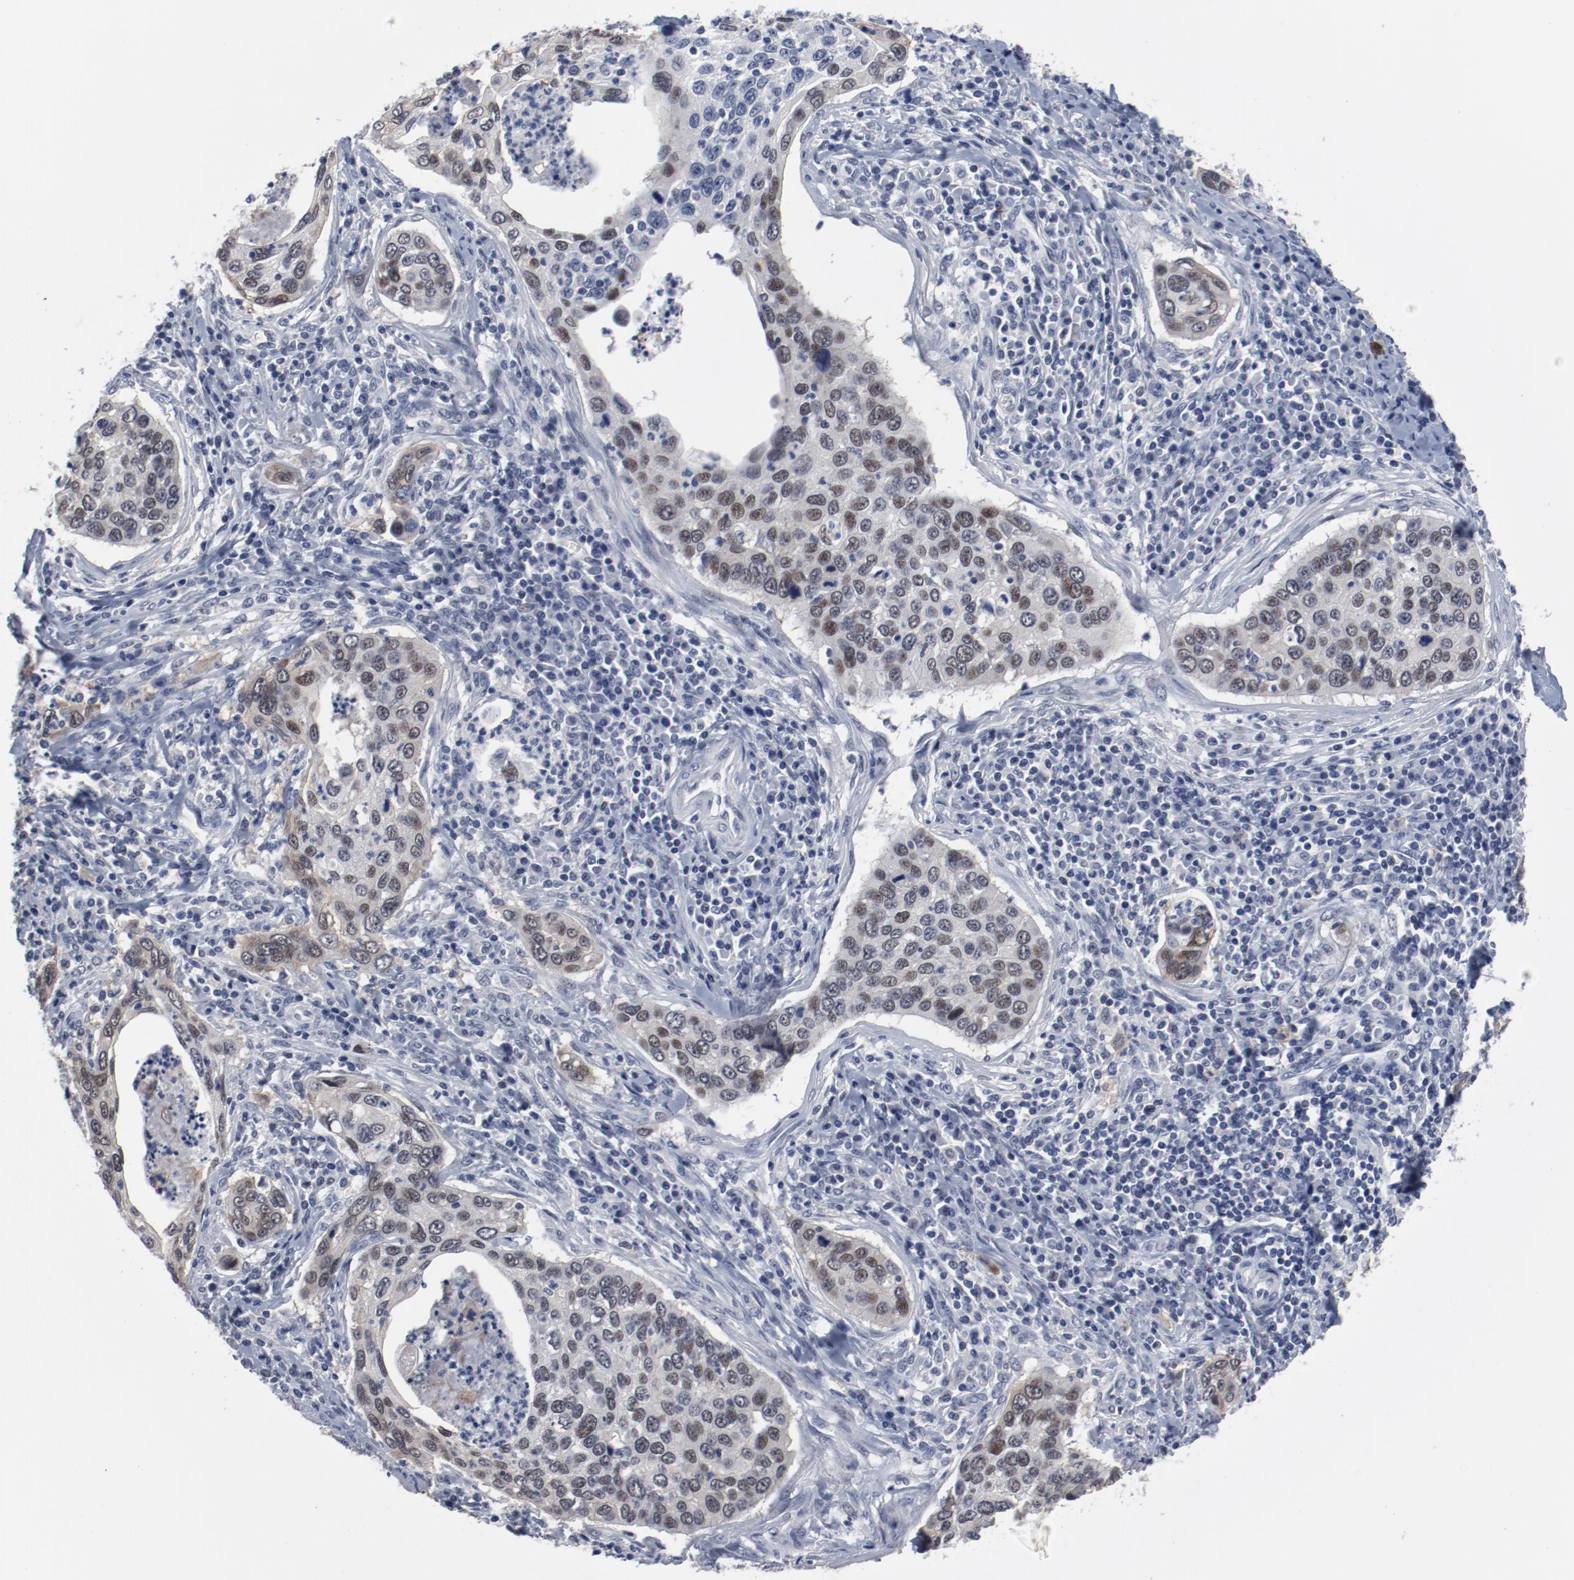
{"staining": {"intensity": "weak", "quantity": "25%-75%", "location": "nuclear"}, "tissue": "cervical cancer", "cell_type": "Tumor cells", "image_type": "cancer", "snomed": [{"axis": "morphology", "description": "Squamous cell carcinoma, NOS"}, {"axis": "topography", "description": "Cervix"}], "caption": "Protein expression analysis of cervical squamous cell carcinoma exhibits weak nuclear positivity in about 25%-75% of tumor cells.", "gene": "ANKLE2", "patient": {"sex": "female", "age": 53}}